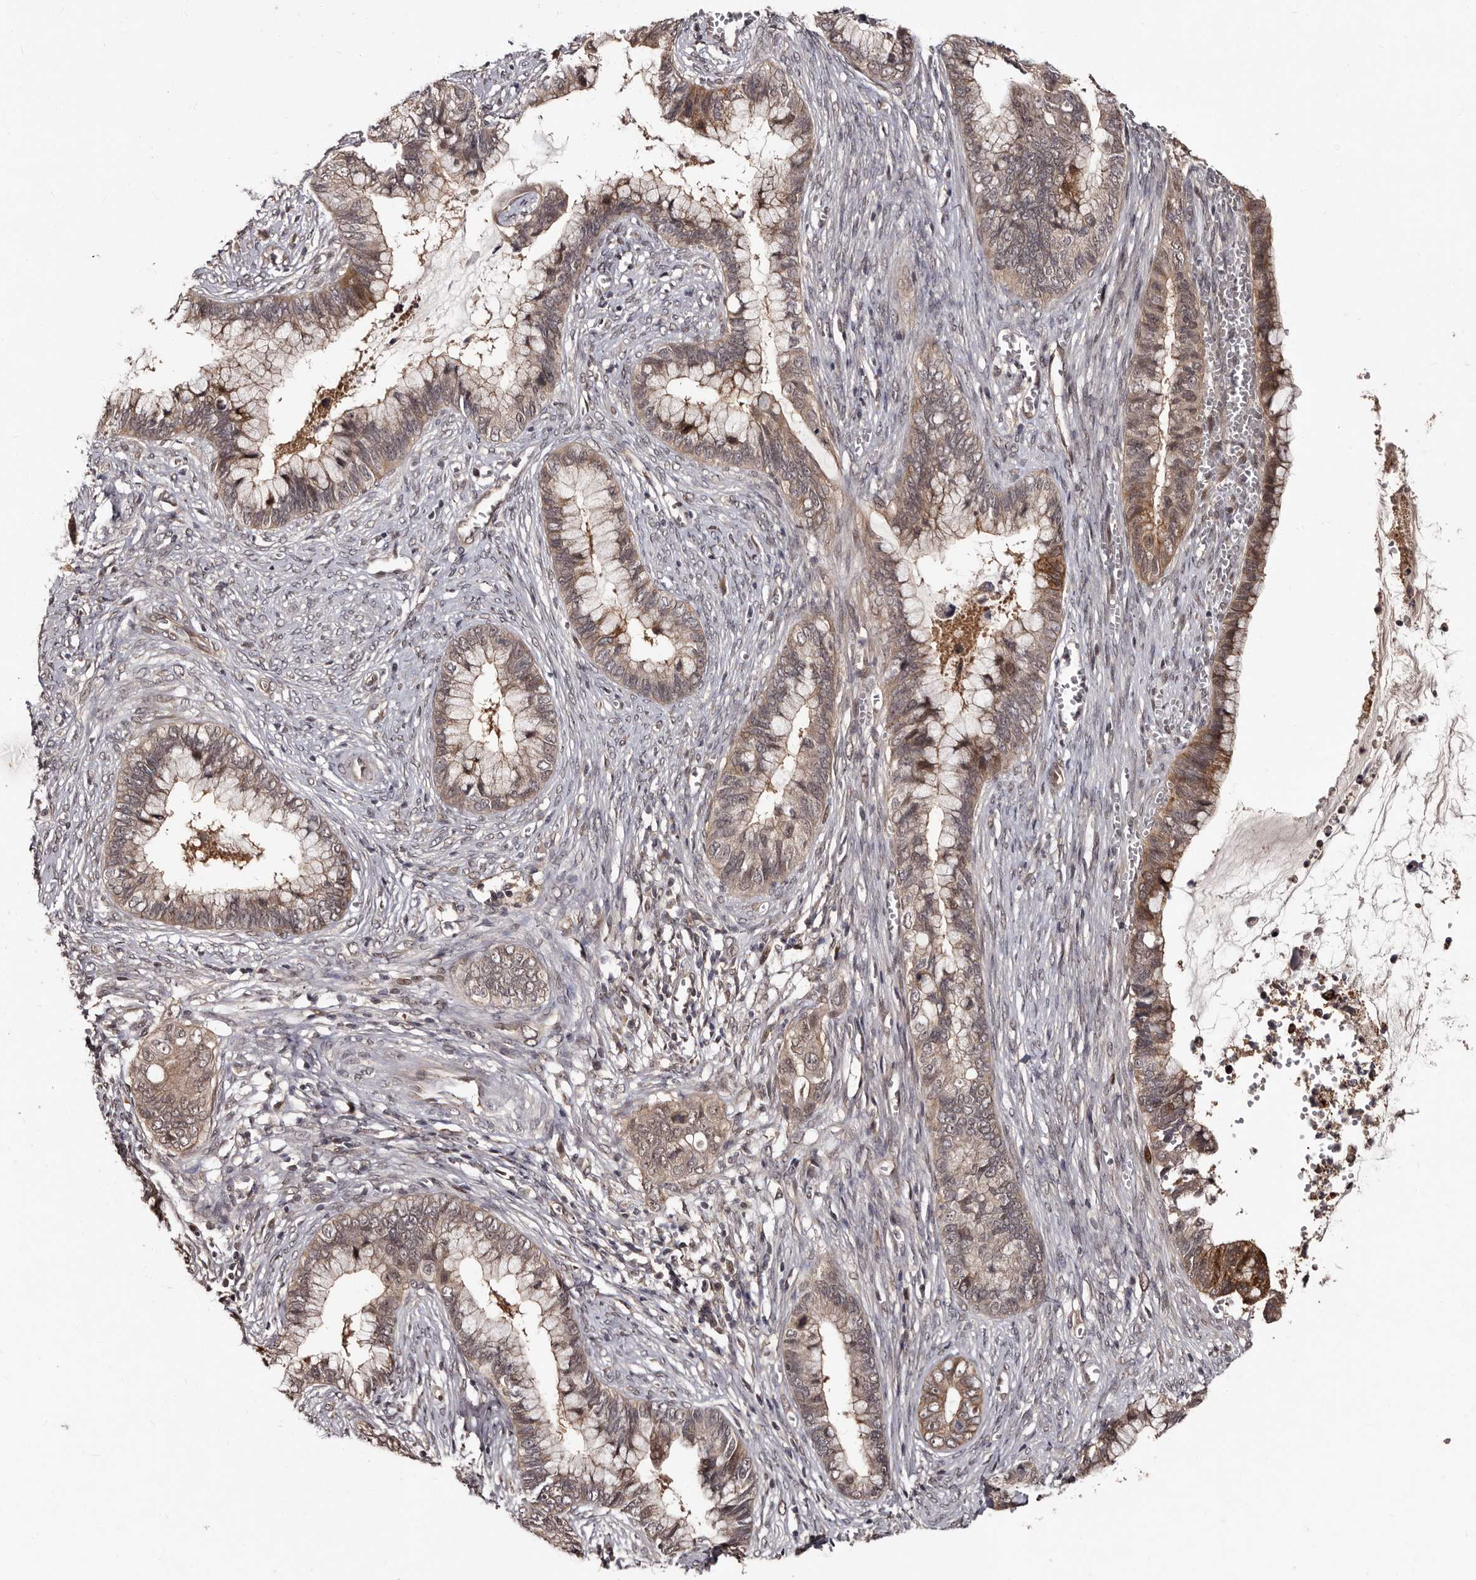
{"staining": {"intensity": "moderate", "quantity": ">75%", "location": "cytoplasmic/membranous"}, "tissue": "cervical cancer", "cell_type": "Tumor cells", "image_type": "cancer", "snomed": [{"axis": "morphology", "description": "Adenocarcinoma, NOS"}, {"axis": "topography", "description": "Cervix"}], "caption": "Protein staining of cervical adenocarcinoma tissue reveals moderate cytoplasmic/membranous expression in about >75% of tumor cells. The protein is shown in brown color, while the nuclei are stained blue.", "gene": "TBC1D22B", "patient": {"sex": "female", "age": 44}}